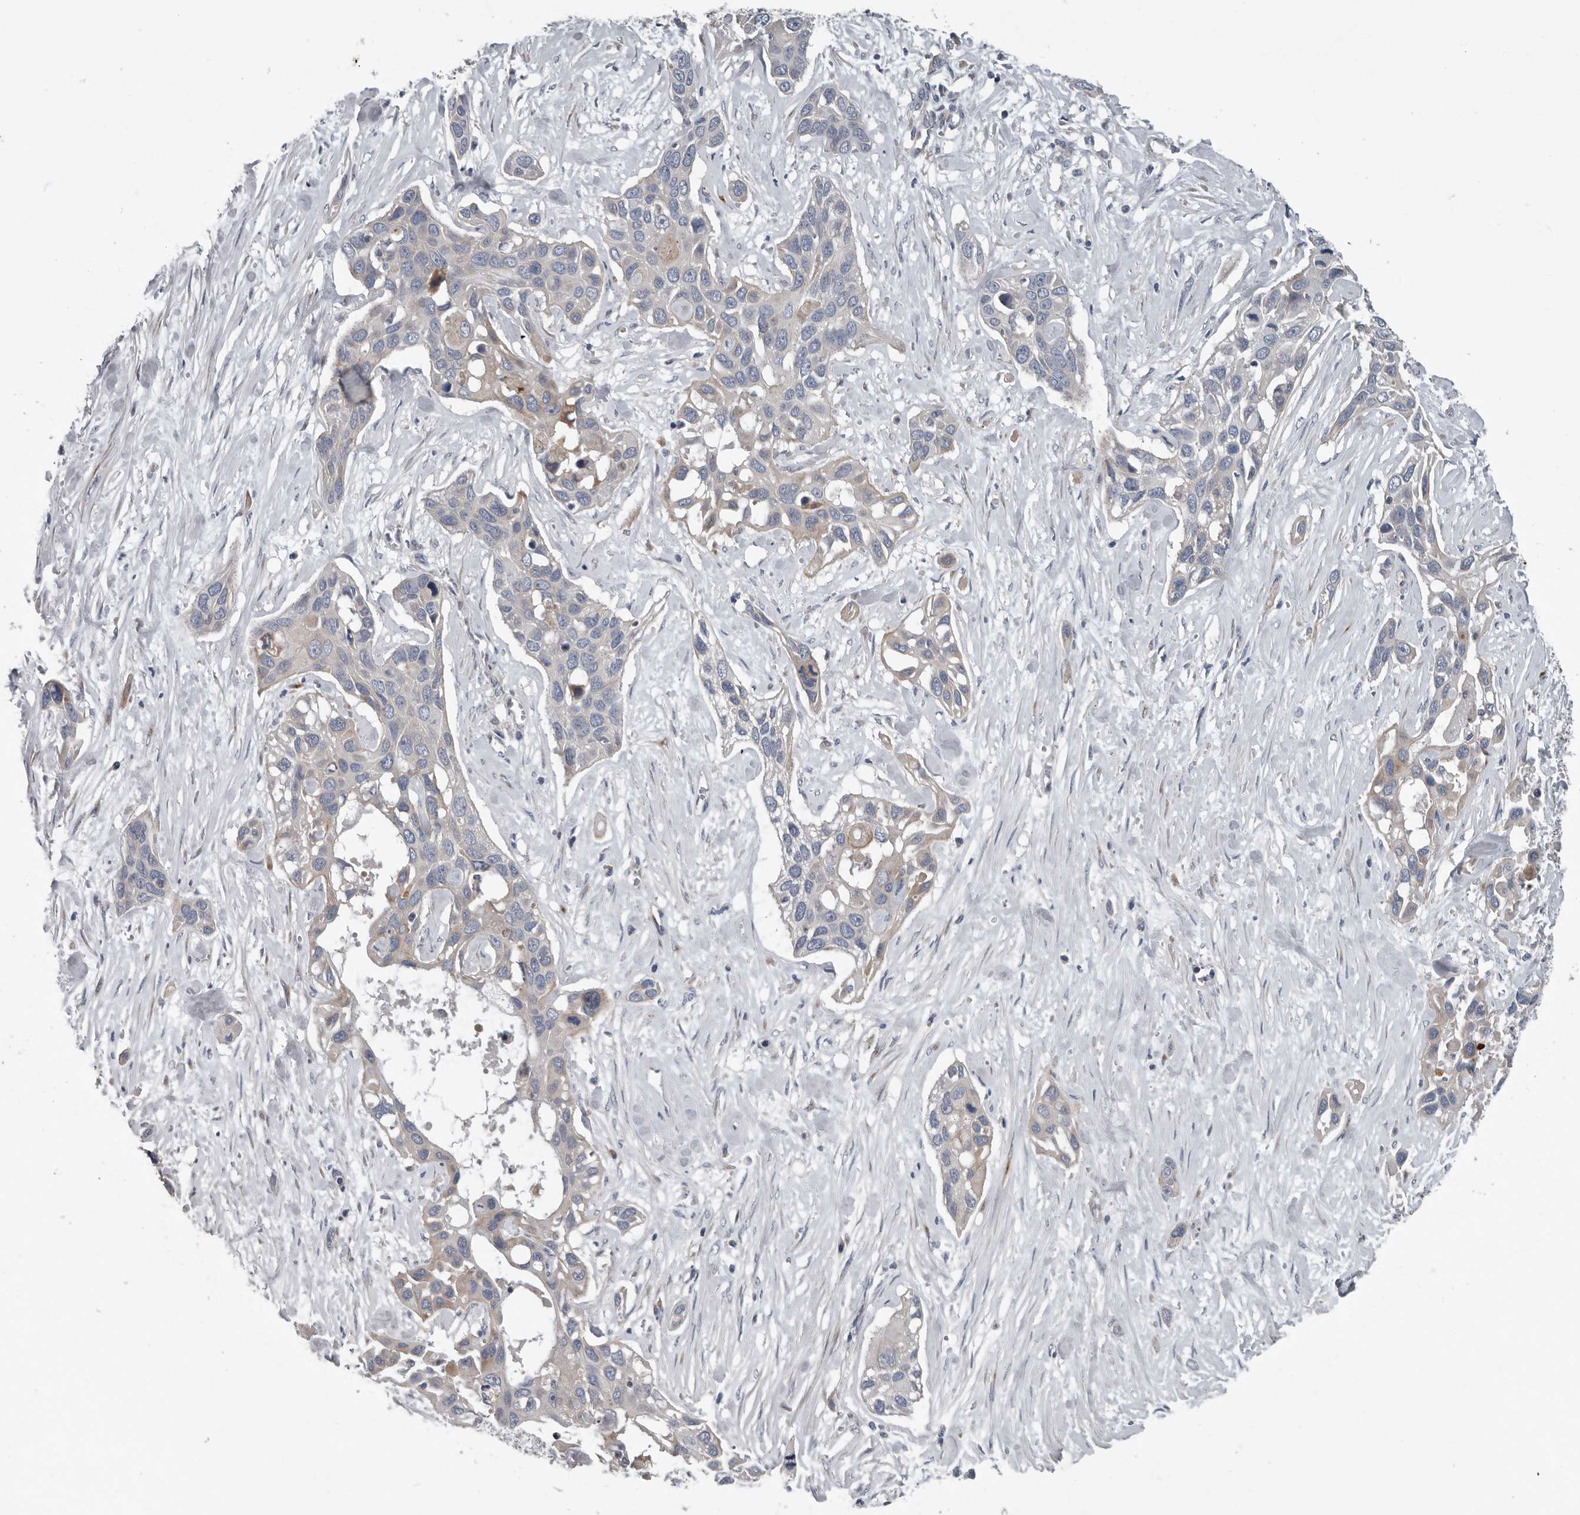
{"staining": {"intensity": "weak", "quantity": "<25%", "location": "cytoplasmic/membranous"}, "tissue": "pancreatic cancer", "cell_type": "Tumor cells", "image_type": "cancer", "snomed": [{"axis": "morphology", "description": "Adenocarcinoma, NOS"}, {"axis": "topography", "description": "Pancreas"}], "caption": "This is an IHC image of human pancreatic cancer (adenocarcinoma). There is no positivity in tumor cells.", "gene": "DPY19L4", "patient": {"sex": "female", "age": 60}}